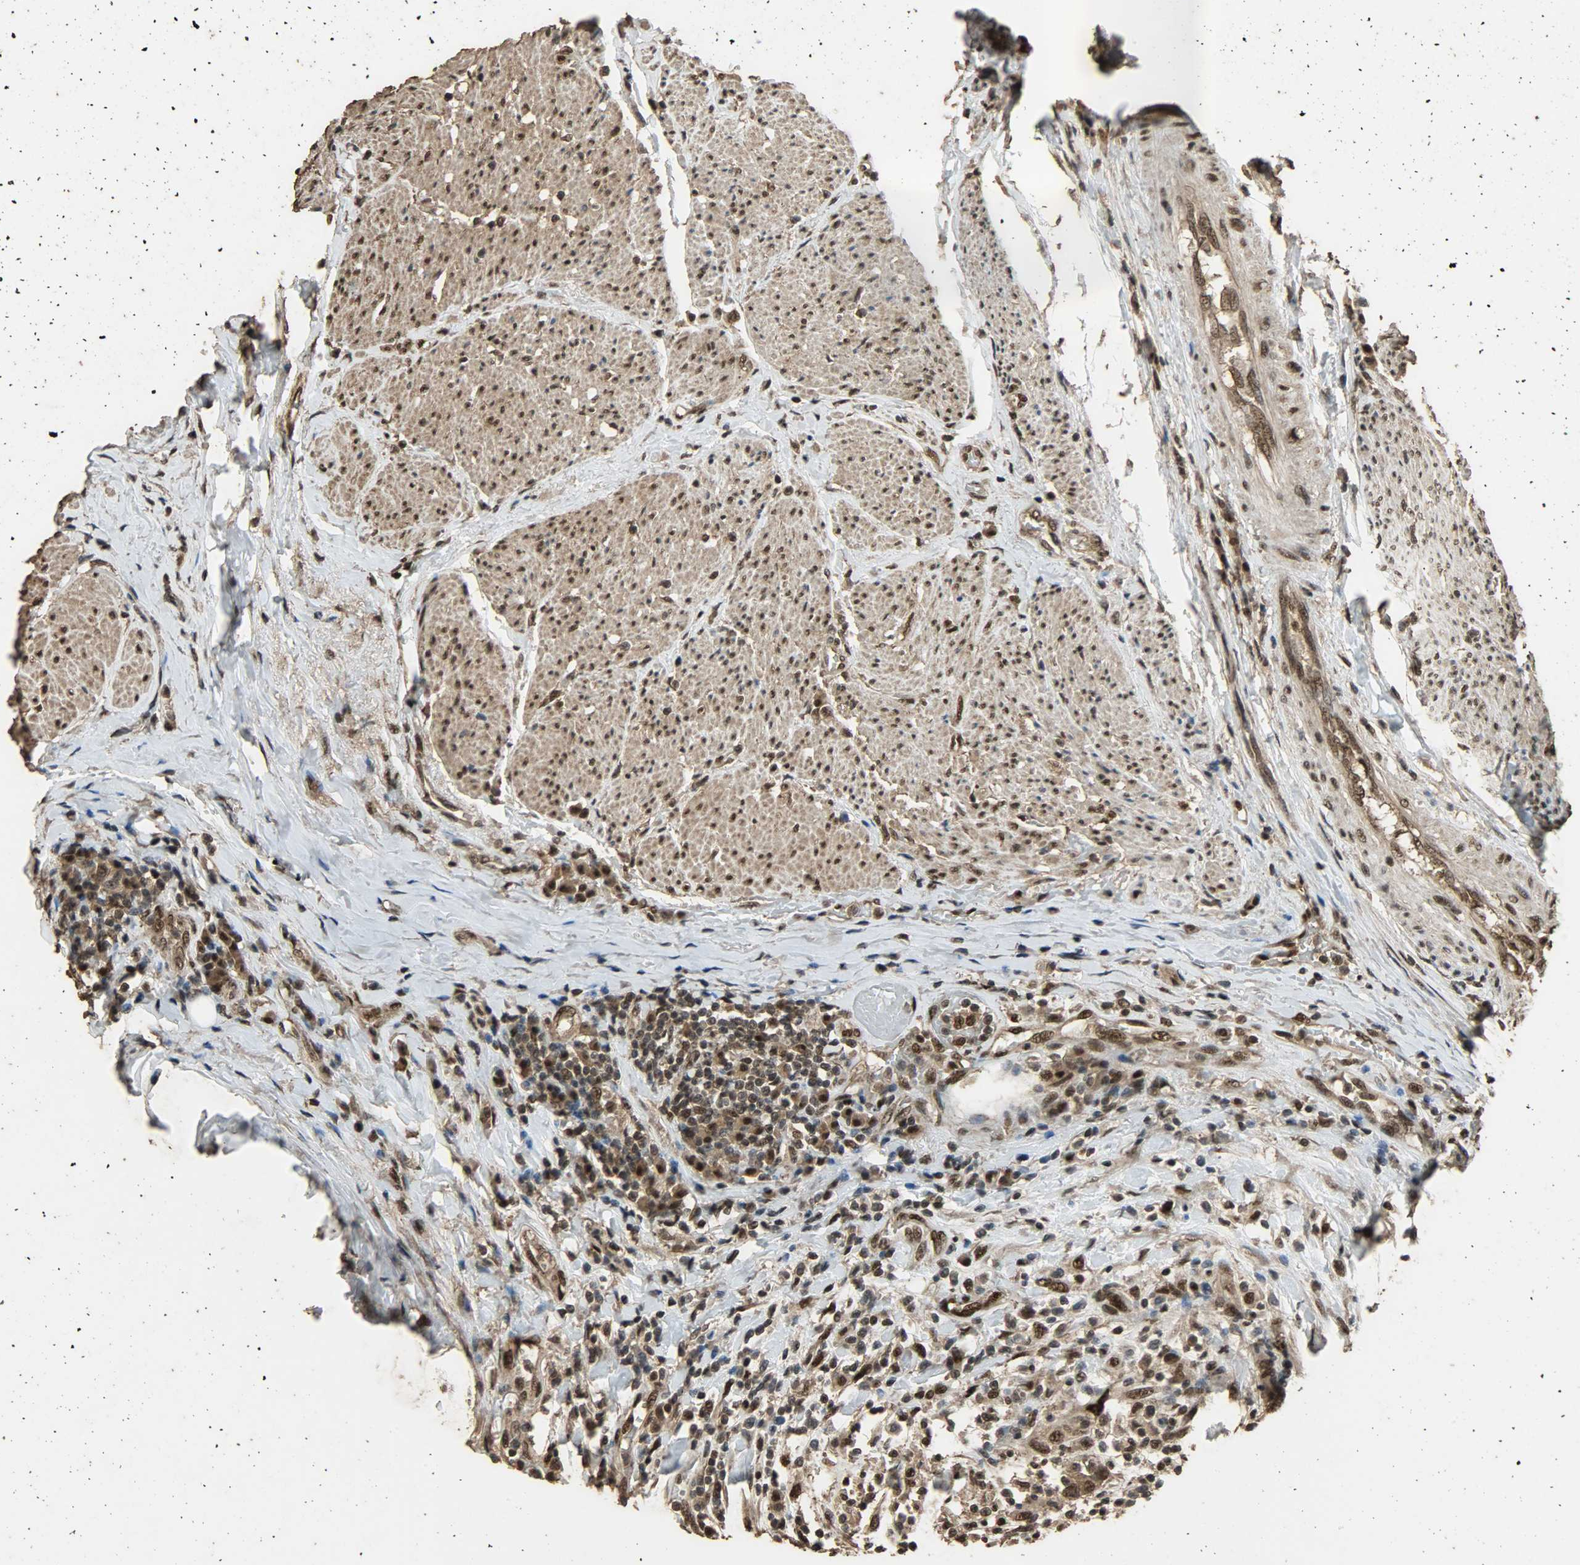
{"staining": {"intensity": "strong", "quantity": ">75%", "location": "cytoplasmic/membranous,nuclear"}, "tissue": "urothelial cancer", "cell_type": "Tumor cells", "image_type": "cancer", "snomed": [{"axis": "morphology", "description": "Urothelial carcinoma, High grade"}, {"axis": "topography", "description": "Urinary bladder"}], "caption": "DAB (3,3'-diaminobenzidine) immunohistochemical staining of urothelial carcinoma (high-grade) demonstrates strong cytoplasmic/membranous and nuclear protein expression in approximately >75% of tumor cells. (brown staining indicates protein expression, while blue staining denotes nuclei).", "gene": "CCNT2", "patient": {"sex": "female", "age": 80}}